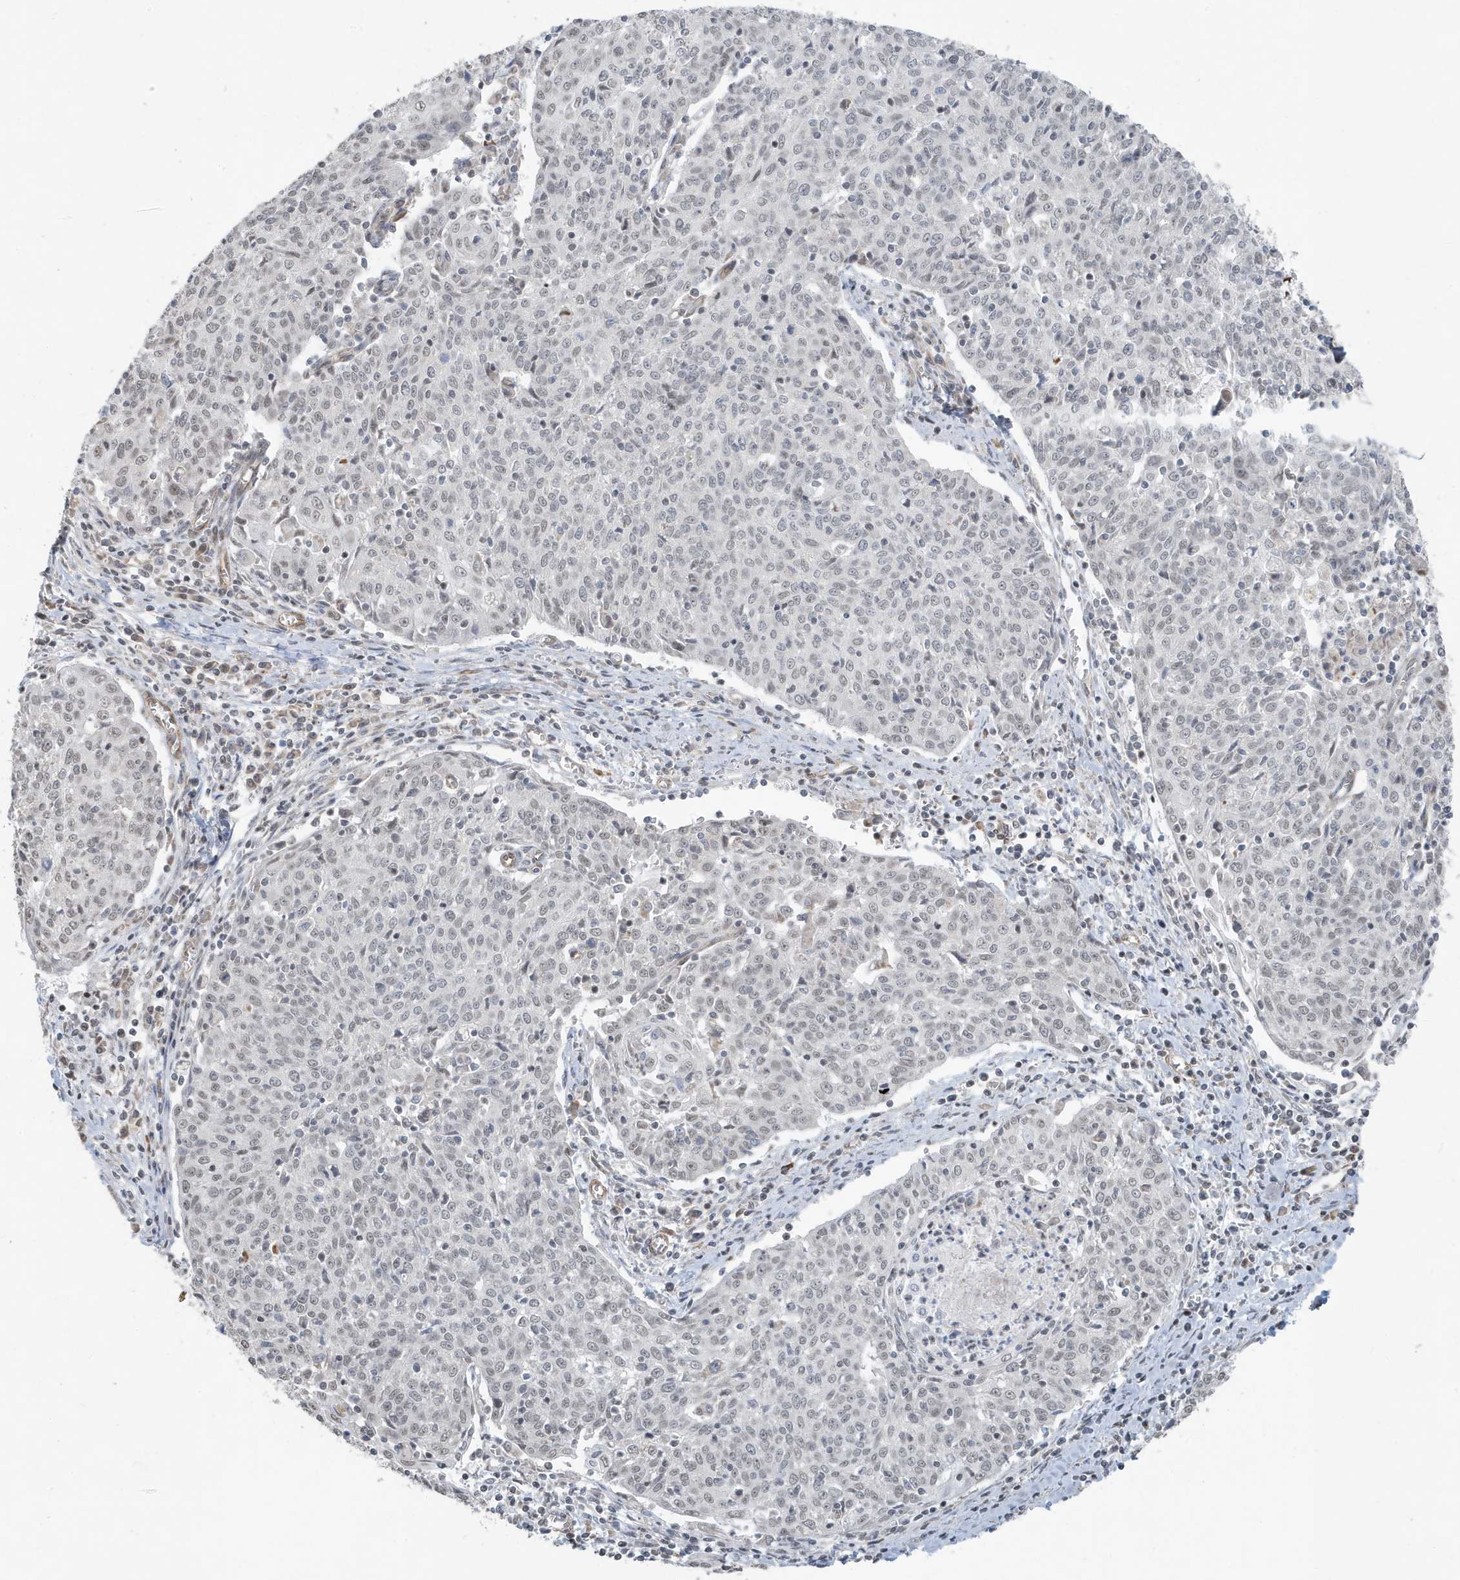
{"staining": {"intensity": "negative", "quantity": "none", "location": "none"}, "tissue": "cervical cancer", "cell_type": "Tumor cells", "image_type": "cancer", "snomed": [{"axis": "morphology", "description": "Squamous cell carcinoma, NOS"}, {"axis": "topography", "description": "Cervix"}], "caption": "High power microscopy micrograph of an IHC image of cervical squamous cell carcinoma, revealing no significant staining in tumor cells.", "gene": "CHCHD4", "patient": {"sex": "female", "age": 48}}